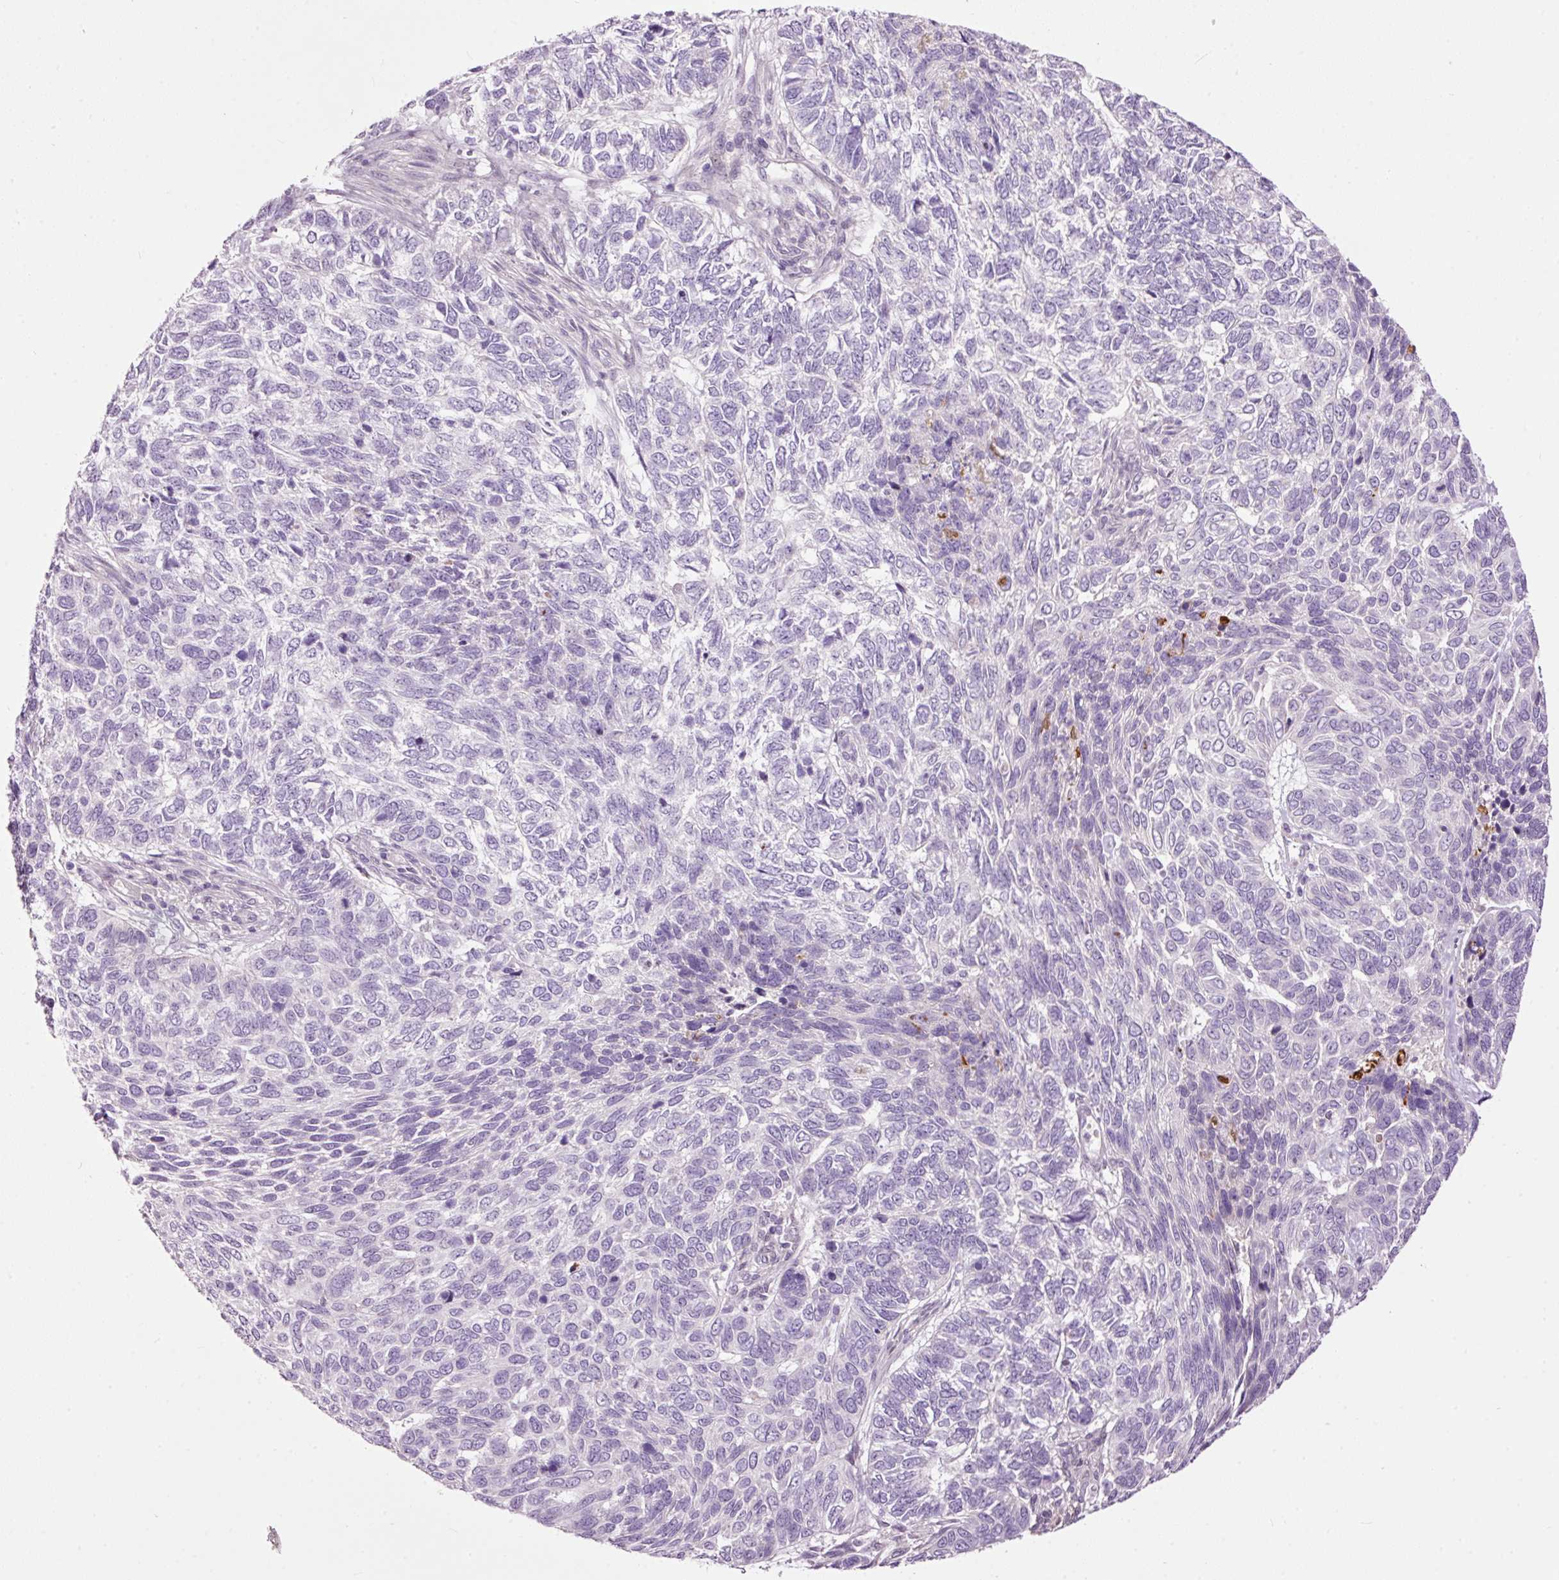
{"staining": {"intensity": "negative", "quantity": "none", "location": "none"}, "tissue": "skin cancer", "cell_type": "Tumor cells", "image_type": "cancer", "snomed": [{"axis": "morphology", "description": "Basal cell carcinoma"}, {"axis": "topography", "description": "Skin"}], "caption": "This is a image of immunohistochemistry staining of basal cell carcinoma (skin), which shows no positivity in tumor cells.", "gene": "FCRL4", "patient": {"sex": "female", "age": 65}}